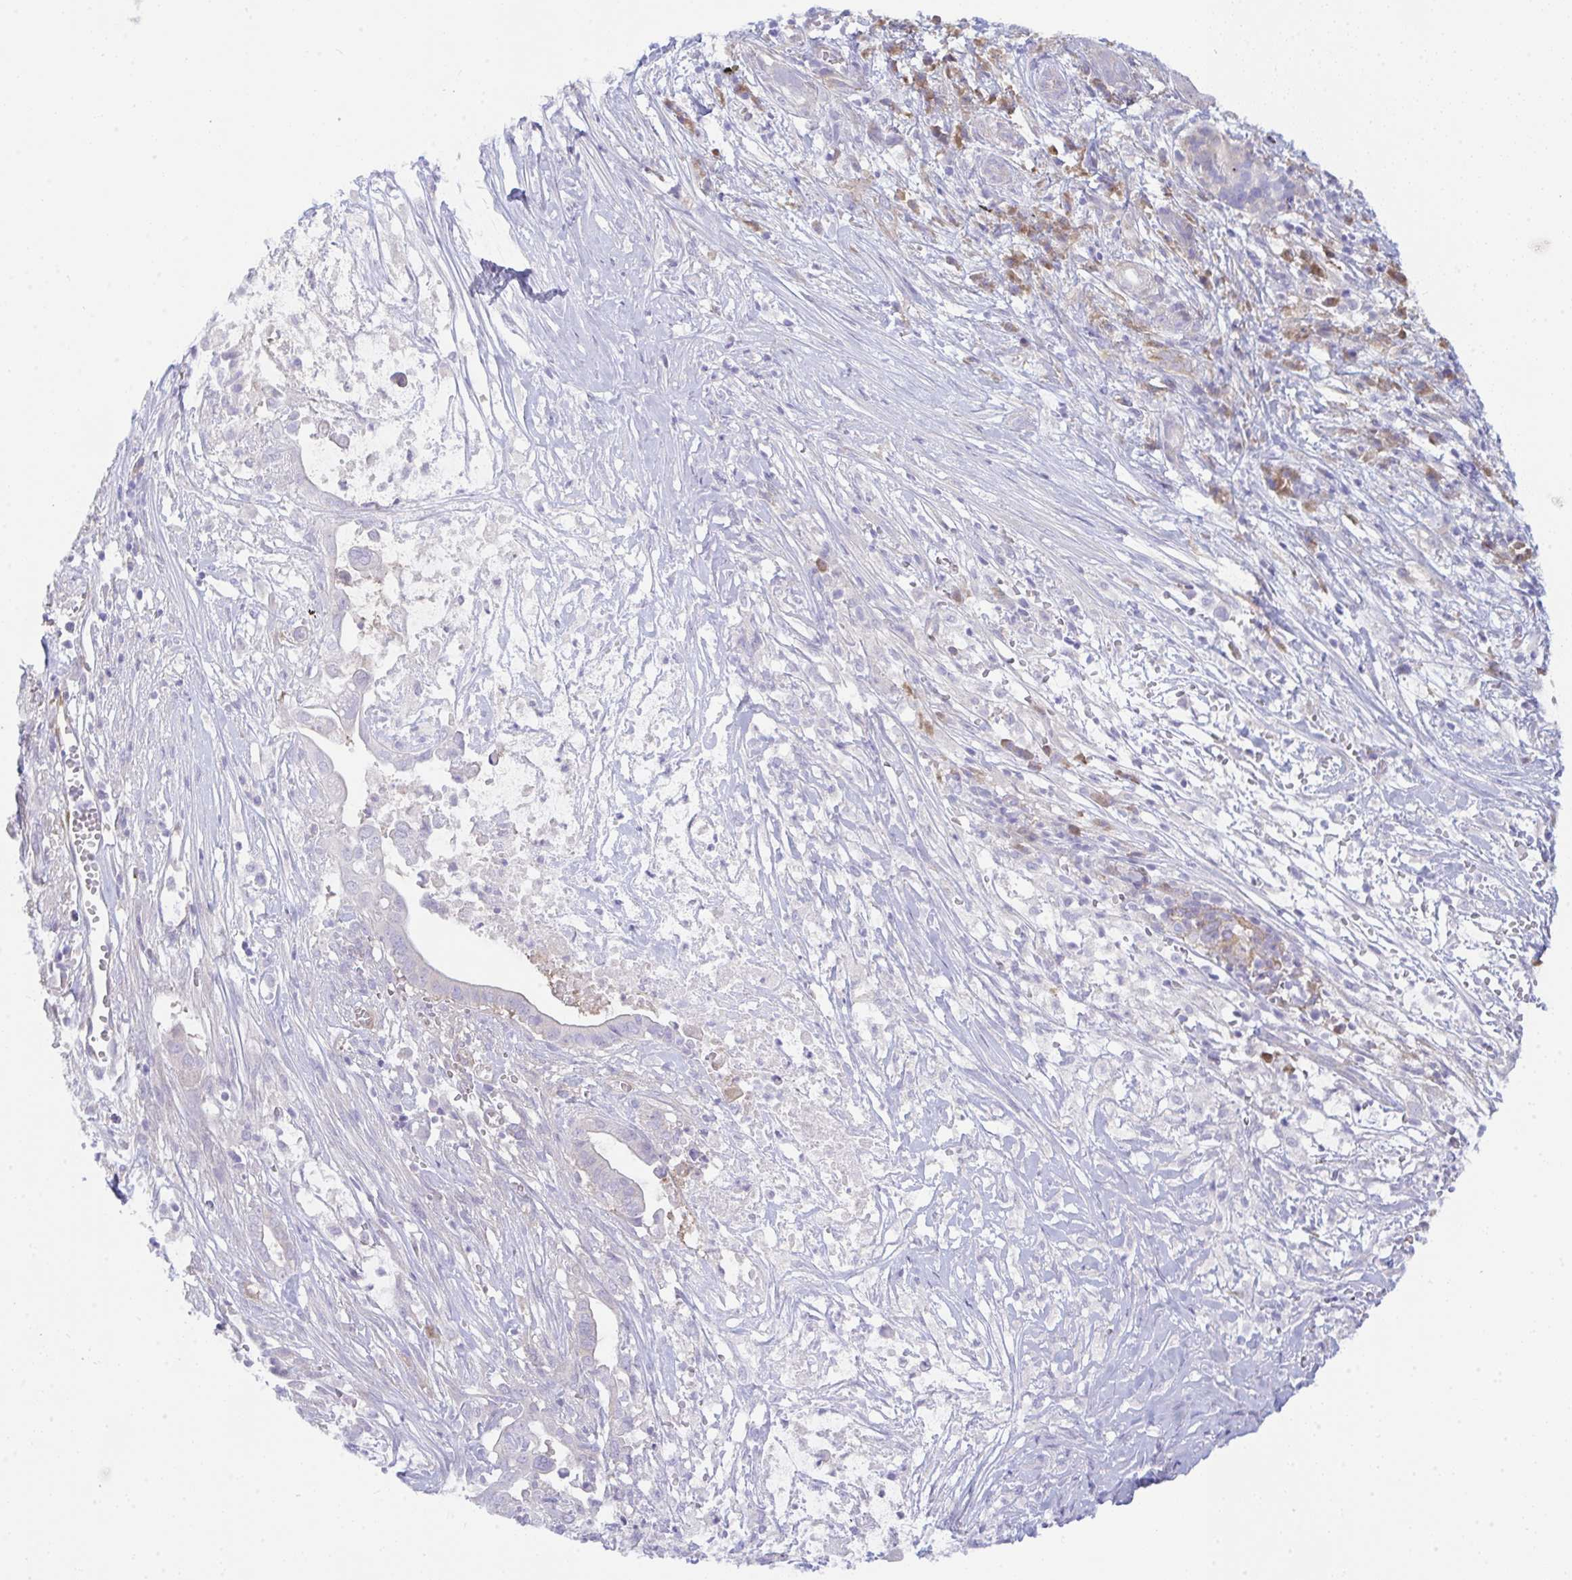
{"staining": {"intensity": "weak", "quantity": "<25%", "location": "cytoplasmic/membranous"}, "tissue": "pancreatic cancer", "cell_type": "Tumor cells", "image_type": "cancer", "snomed": [{"axis": "morphology", "description": "Adenocarcinoma, NOS"}, {"axis": "topography", "description": "Pancreas"}], "caption": "Histopathology image shows no protein positivity in tumor cells of adenocarcinoma (pancreatic) tissue.", "gene": "GAB1", "patient": {"sex": "male", "age": 61}}